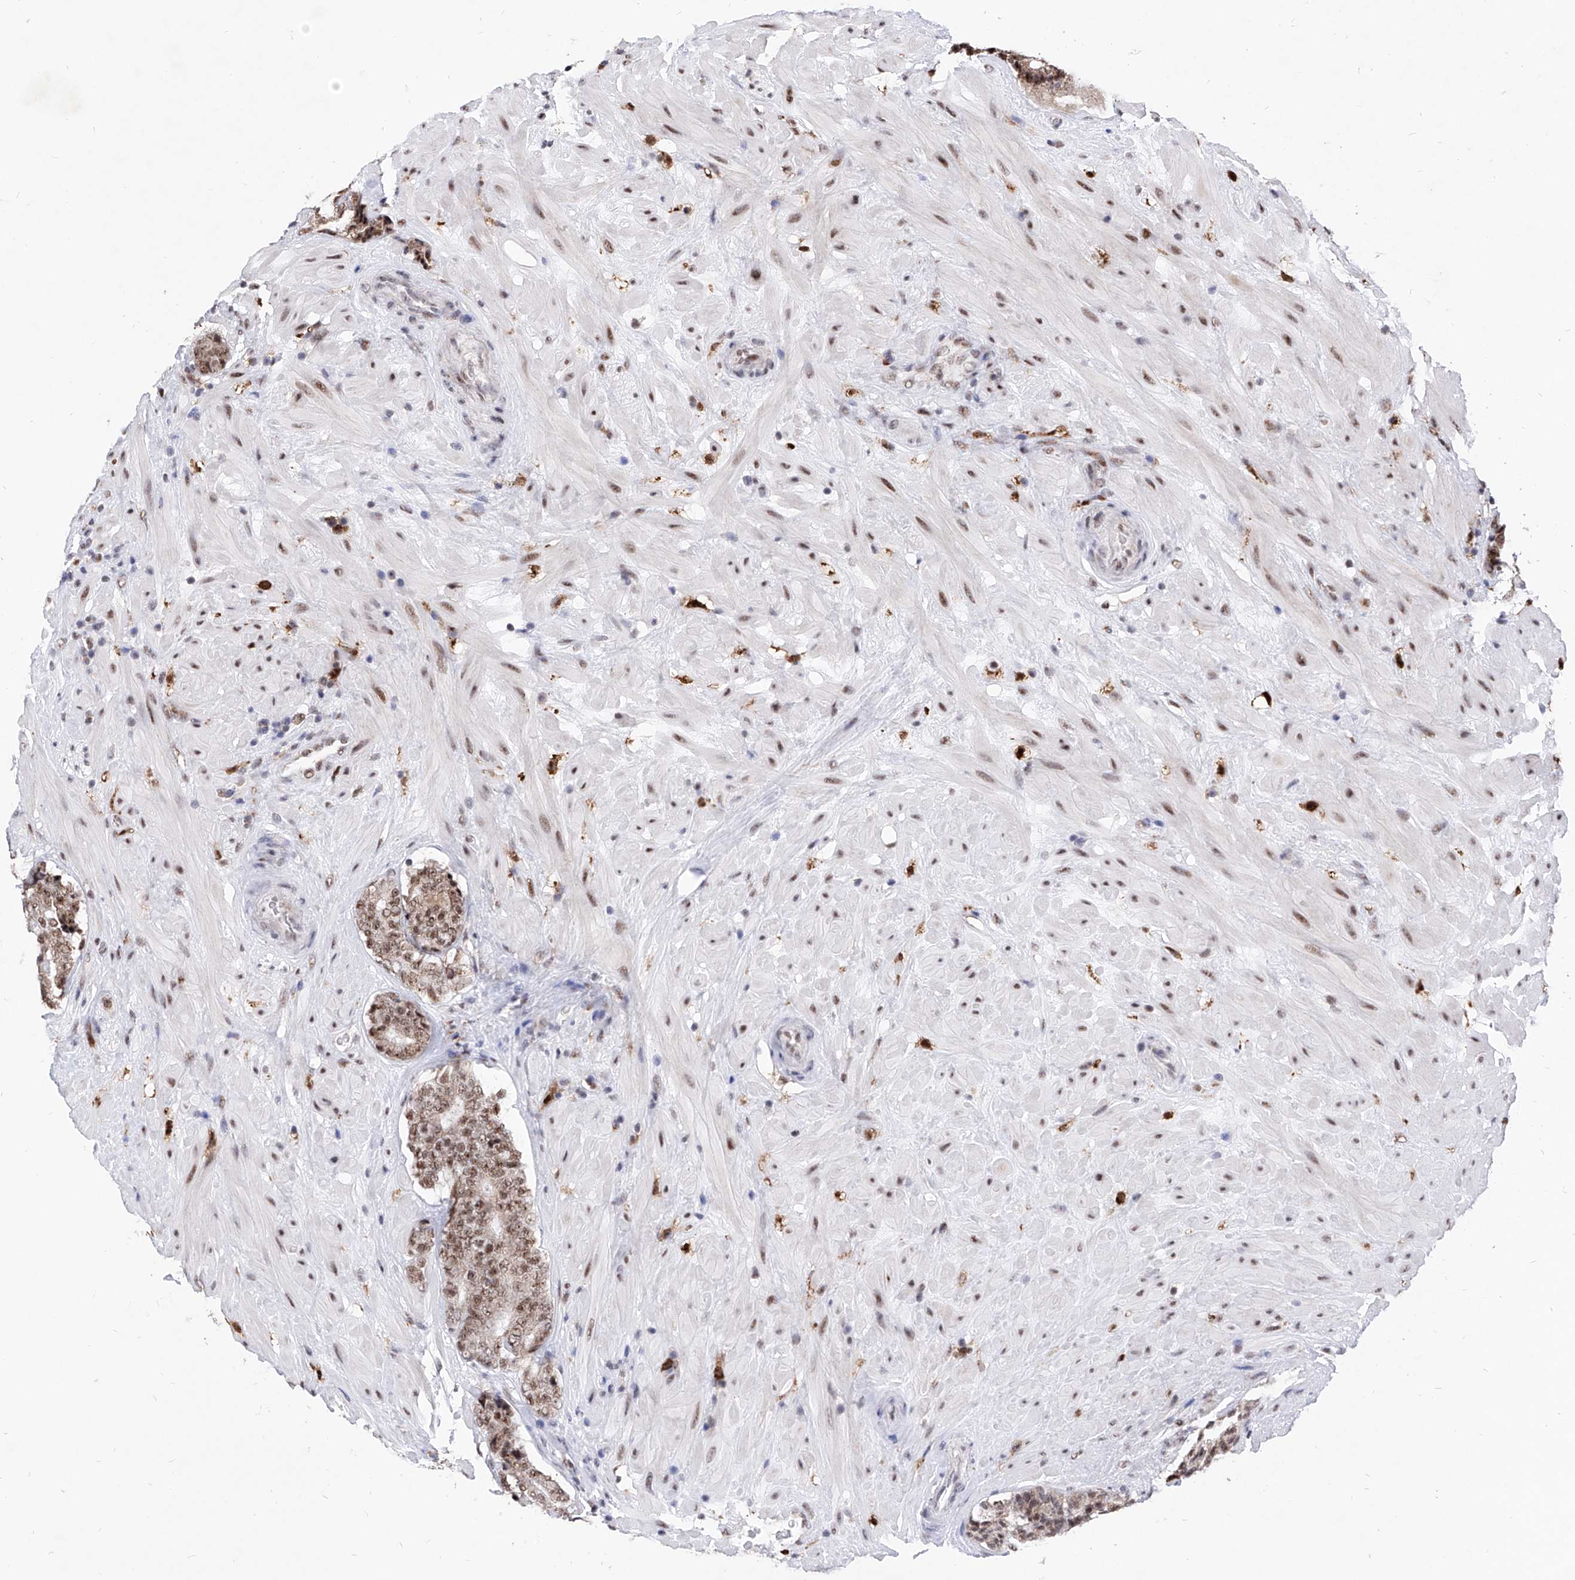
{"staining": {"intensity": "moderate", "quantity": ">75%", "location": "nuclear"}, "tissue": "prostate cancer", "cell_type": "Tumor cells", "image_type": "cancer", "snomed": [{"axis": "morphology", "description": "Adenocarcinoma, High grade"}, {"axis": "topography", "description": "Prostate"}], "caption": "Immunohistochemistry (IHC) staining of prostate cancer (adenocarcinoma (high-grade)), which shows medium levels of moderate nuclear positivity in about >75% of tumor cells indicating moderate nuclear protein expression. The staining was performed using DAB (3,3'-diaminobenzidine) (brown) for protein detection and nuclei were counterstained in hematoxylin (blue).", "gene": "PHF5A", "patient": {"sex": "male", "age": 56}}